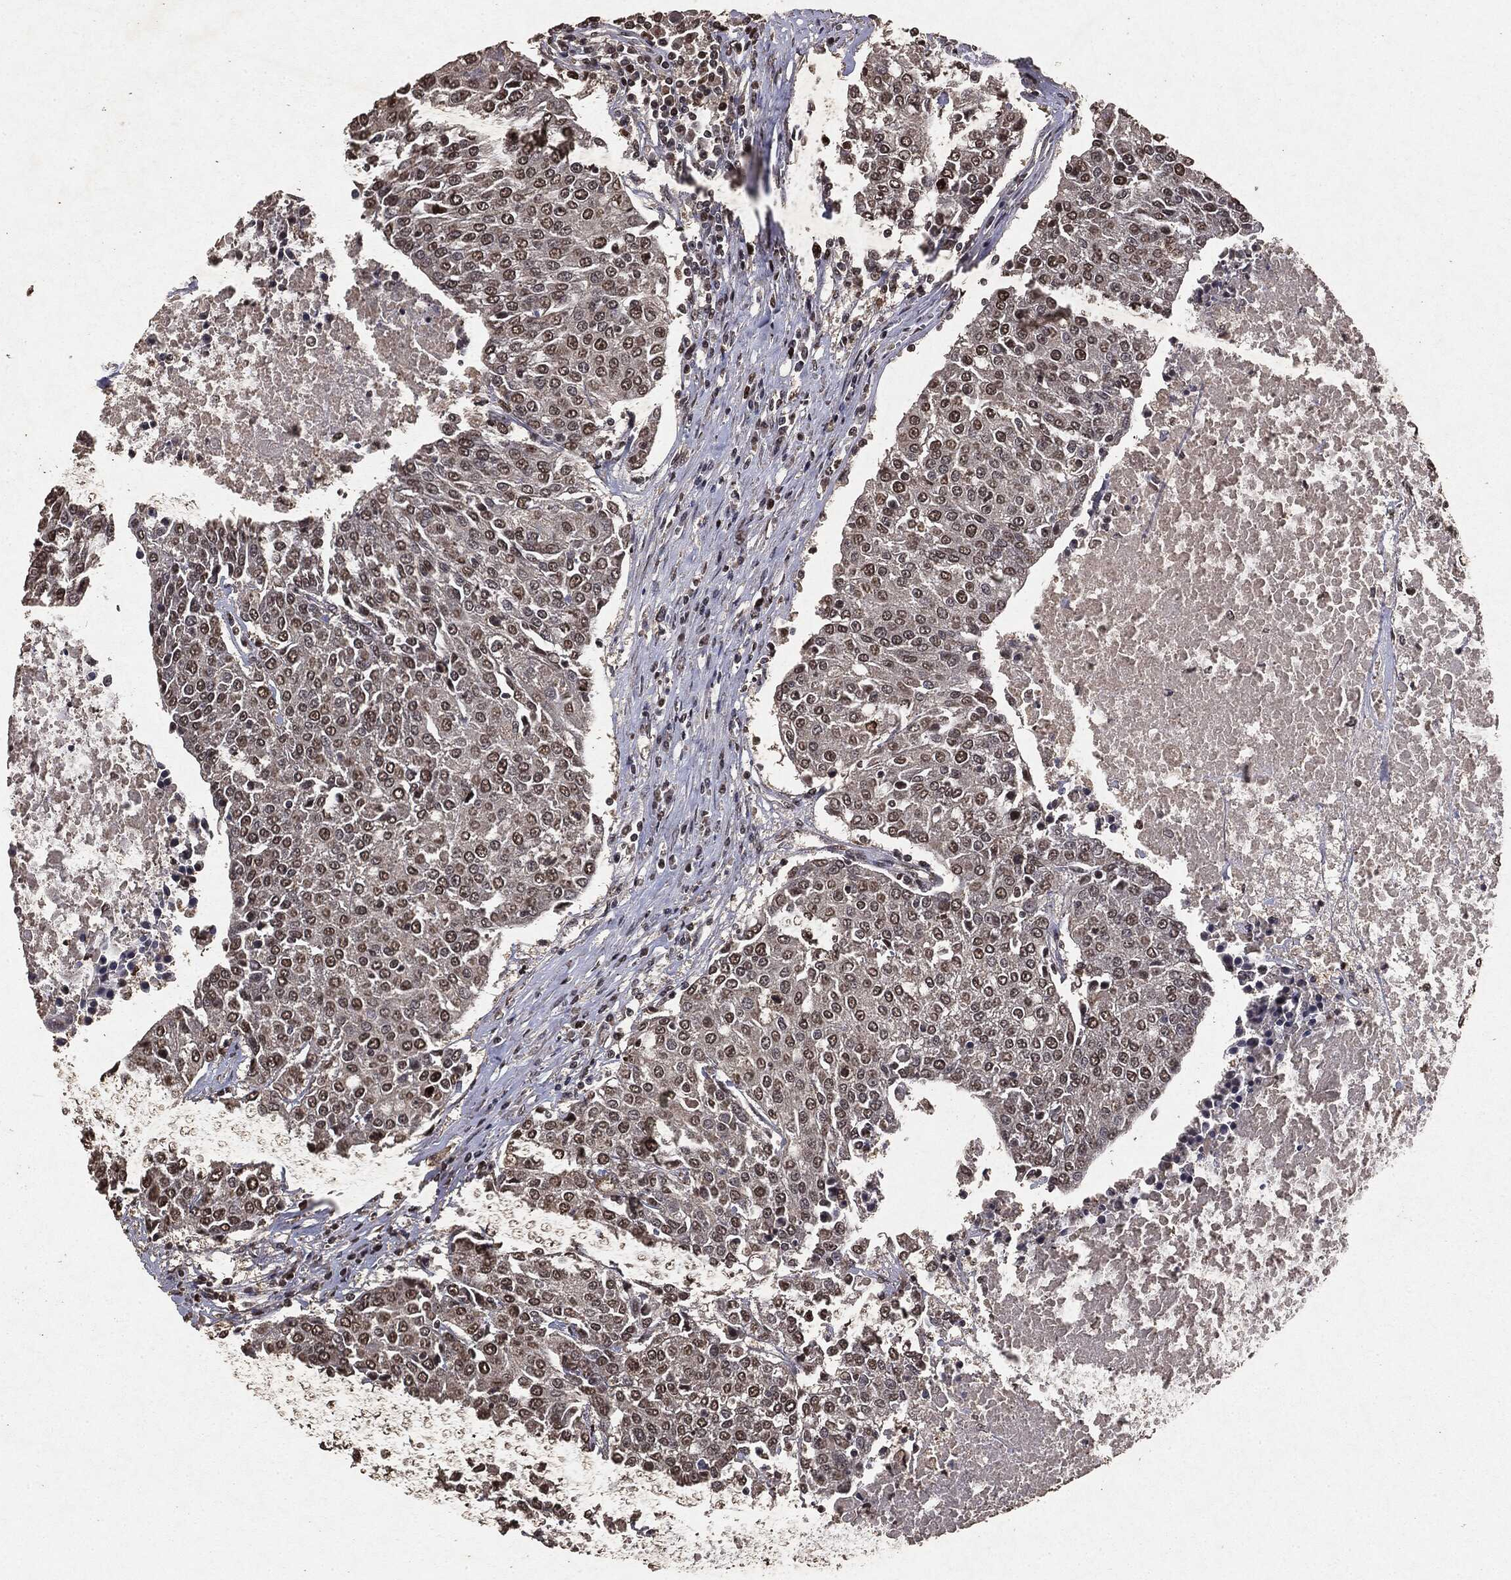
{"staining": {"intensity": "moderate", "quantity": "<25%", "location": "nuclear"}, "tissue": "urothelial cancer", "cell_type": "Tumor cells", "image_type": "cancer", "snomed": [{"axis": "morphology", "description": "Urothelial carcinoma, High grade"}, {"axis": "topography", "description": "Urinary bladder"}], "caption": "Immunohistochemistry (IHC) staining of urothelial carcinoma (high-grade), which shows low levels of moderate nuclear positivity in approximately <25% of tumor cells indicating moderate nuclear protein expression. The staining was performed using DAB (3,3'-diaminobenzidine) (brown) for protein detection and nuclei were counterstained in hematoxylin (blue).", "gene": "RAD18", "patient": {"sex": "female", "age": 85}}